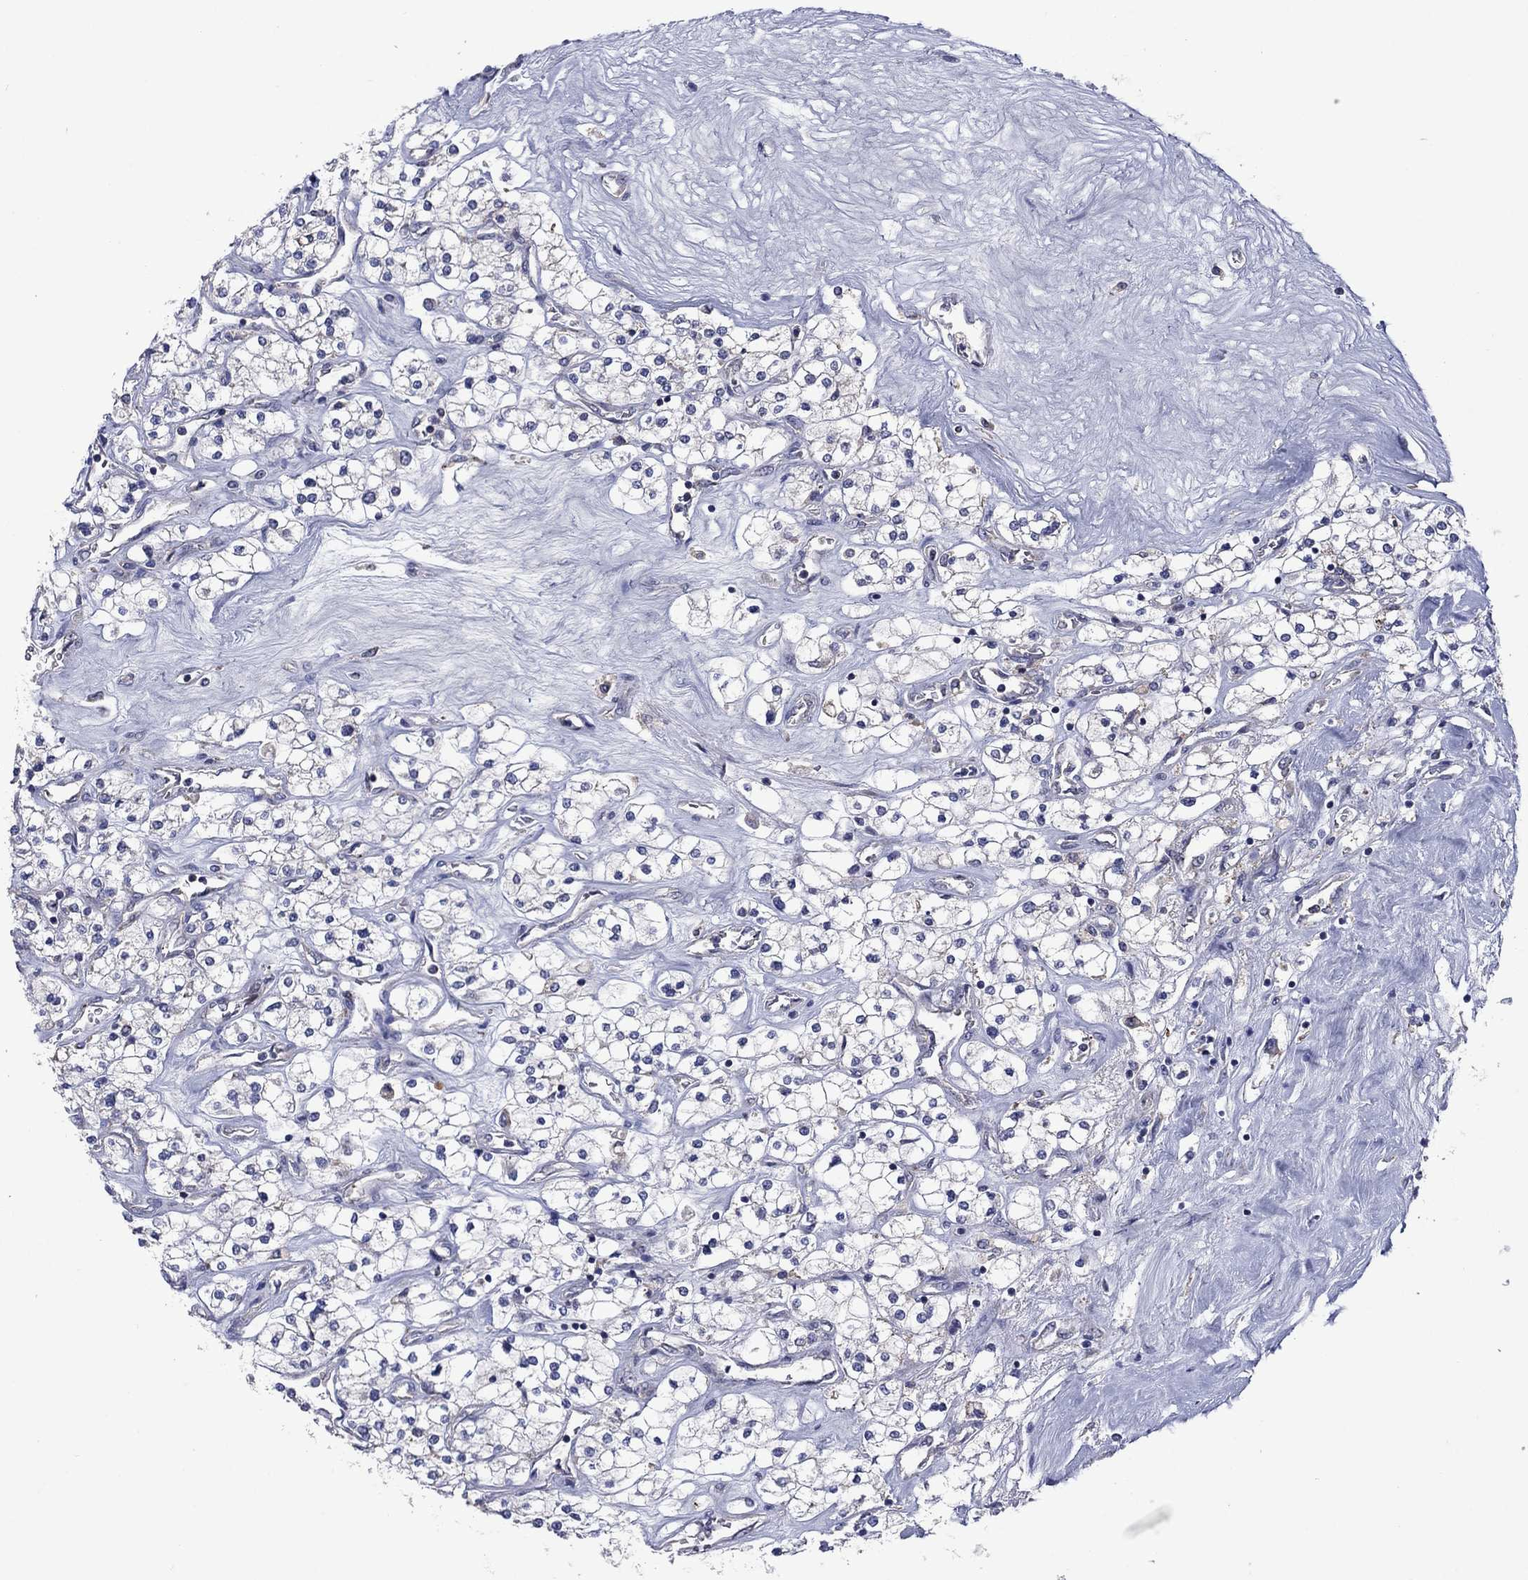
{"staining": {"intensity": "negative", "quantity": "none", "location": "none"}, "tissue": "renal cancer", "cell_type": "Tumor cells", "image_type": "cancer", "snomed": [{"axis": "morphology", "description": "Adenocarcinoma, NOS"}, {"axis": "topography", "description": "Kidney"}], "caption": "High power microscopy histopathology image of an immunohistochemistry (IHC) image of adenocarcinoma (renal), revealing no significant positivity in tumor cells.", "gene": "MEA1", "patient": {"sex": "male", "age": 80}}